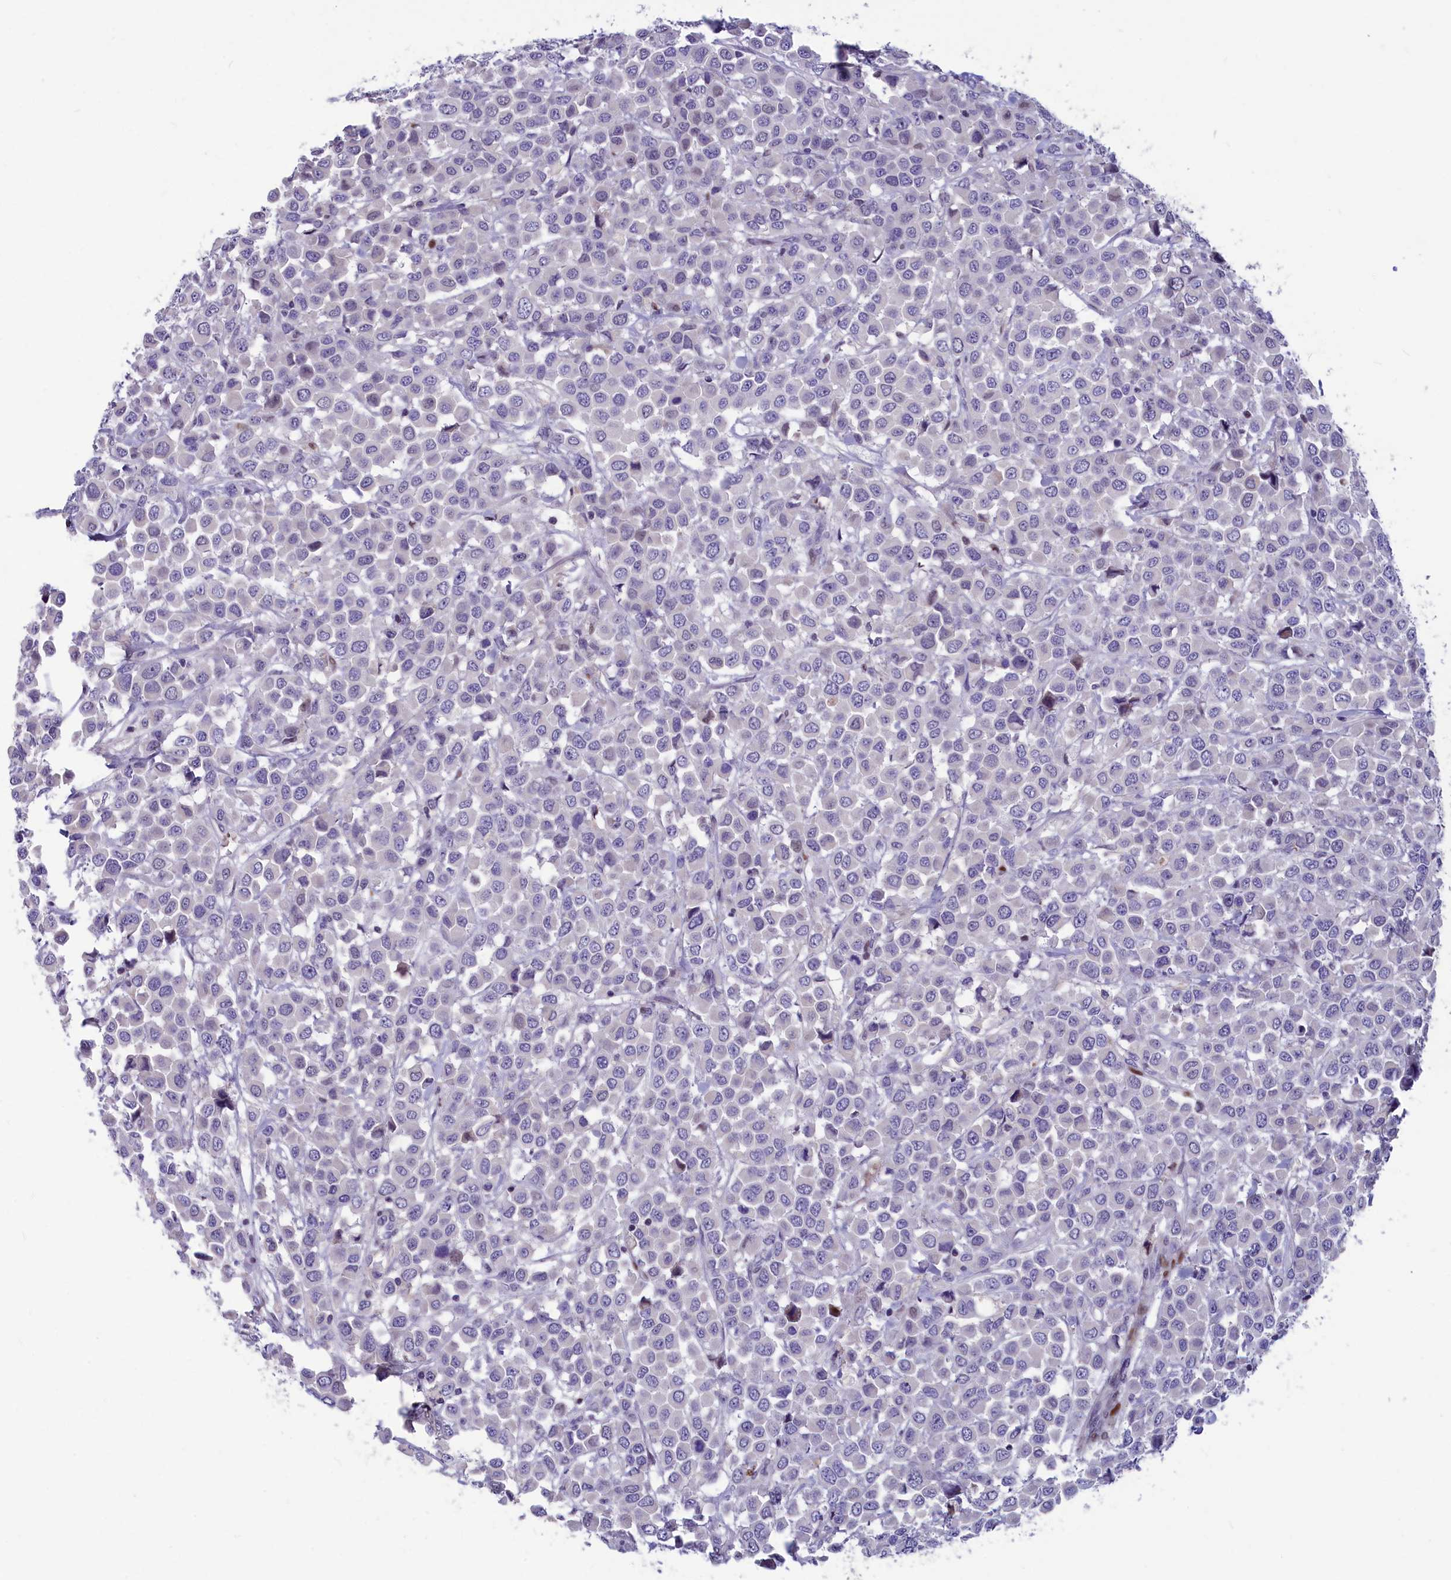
{"staining": {"intensity": "negative", "quantity": "none", "location": "none"}, "tissue": "breast cancer", "cell_type": "Tumor cells", "image_type": "cancer", "snomed": [{"axis": "morphology", "description": "Duct carcinoma"}, {"axis": "topography", "description": "Breast"}], "caption": "Tumor cells show no significant protein expression in breast cancer (invasive ductal carcinoma).", "gene": "NKPD1", "patient": {"sex": "female", "age": 61}}